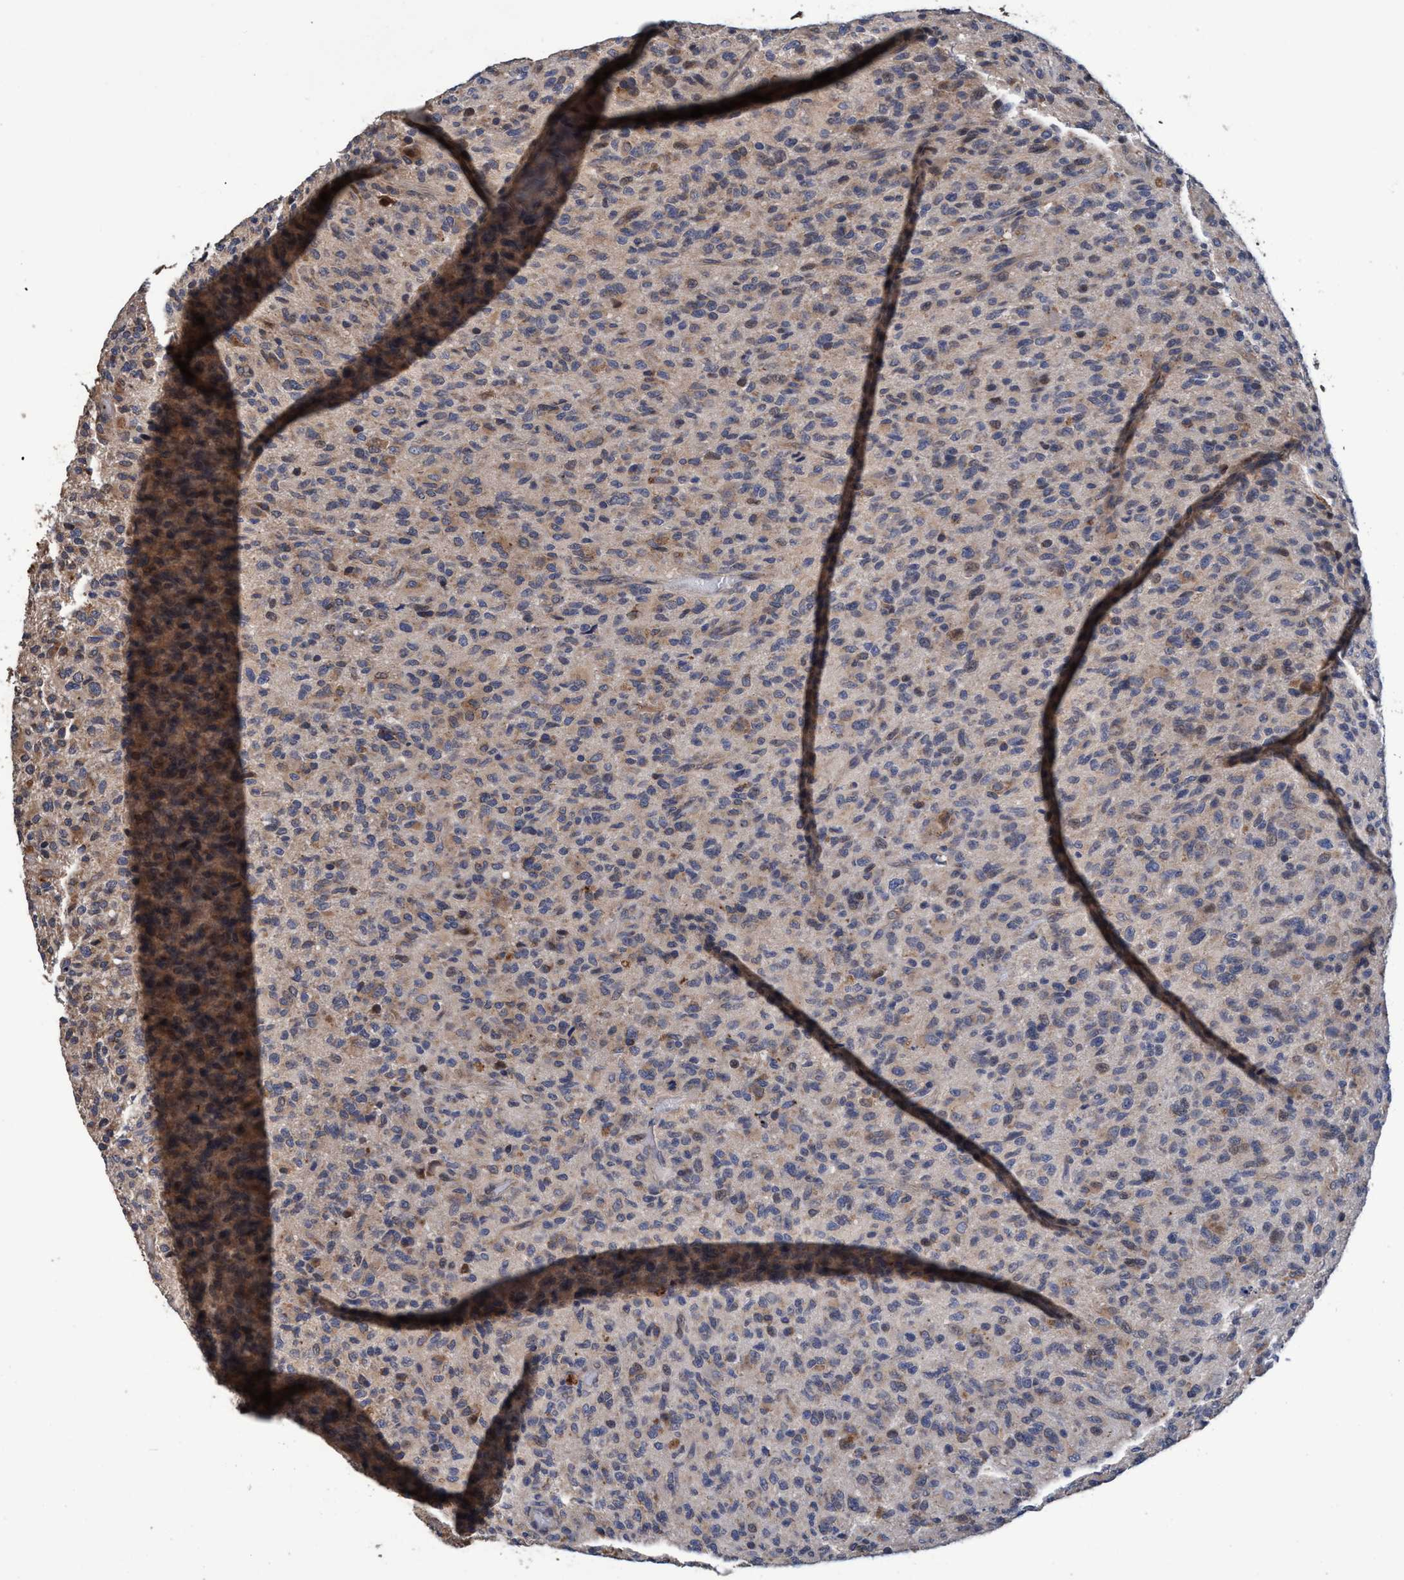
{"staining": {"intensity": "weak", "quantity": "<25%", "location": "cytoplasmic/membranous"}, "tissue": "glioma", "cell_type": "Tumor cells", "image_type": "cancer", "snomed": [{"axis": "morphology", "description": "Glioma, malignant, High grade"}, {"axis": "topography", "description": "Brain"}], "caption": "Immunohistochemistry of glioma shows no staining in tumor cells.", "gene": "CALCOCO2", "patient": {"sex": "male", "age": 71}}